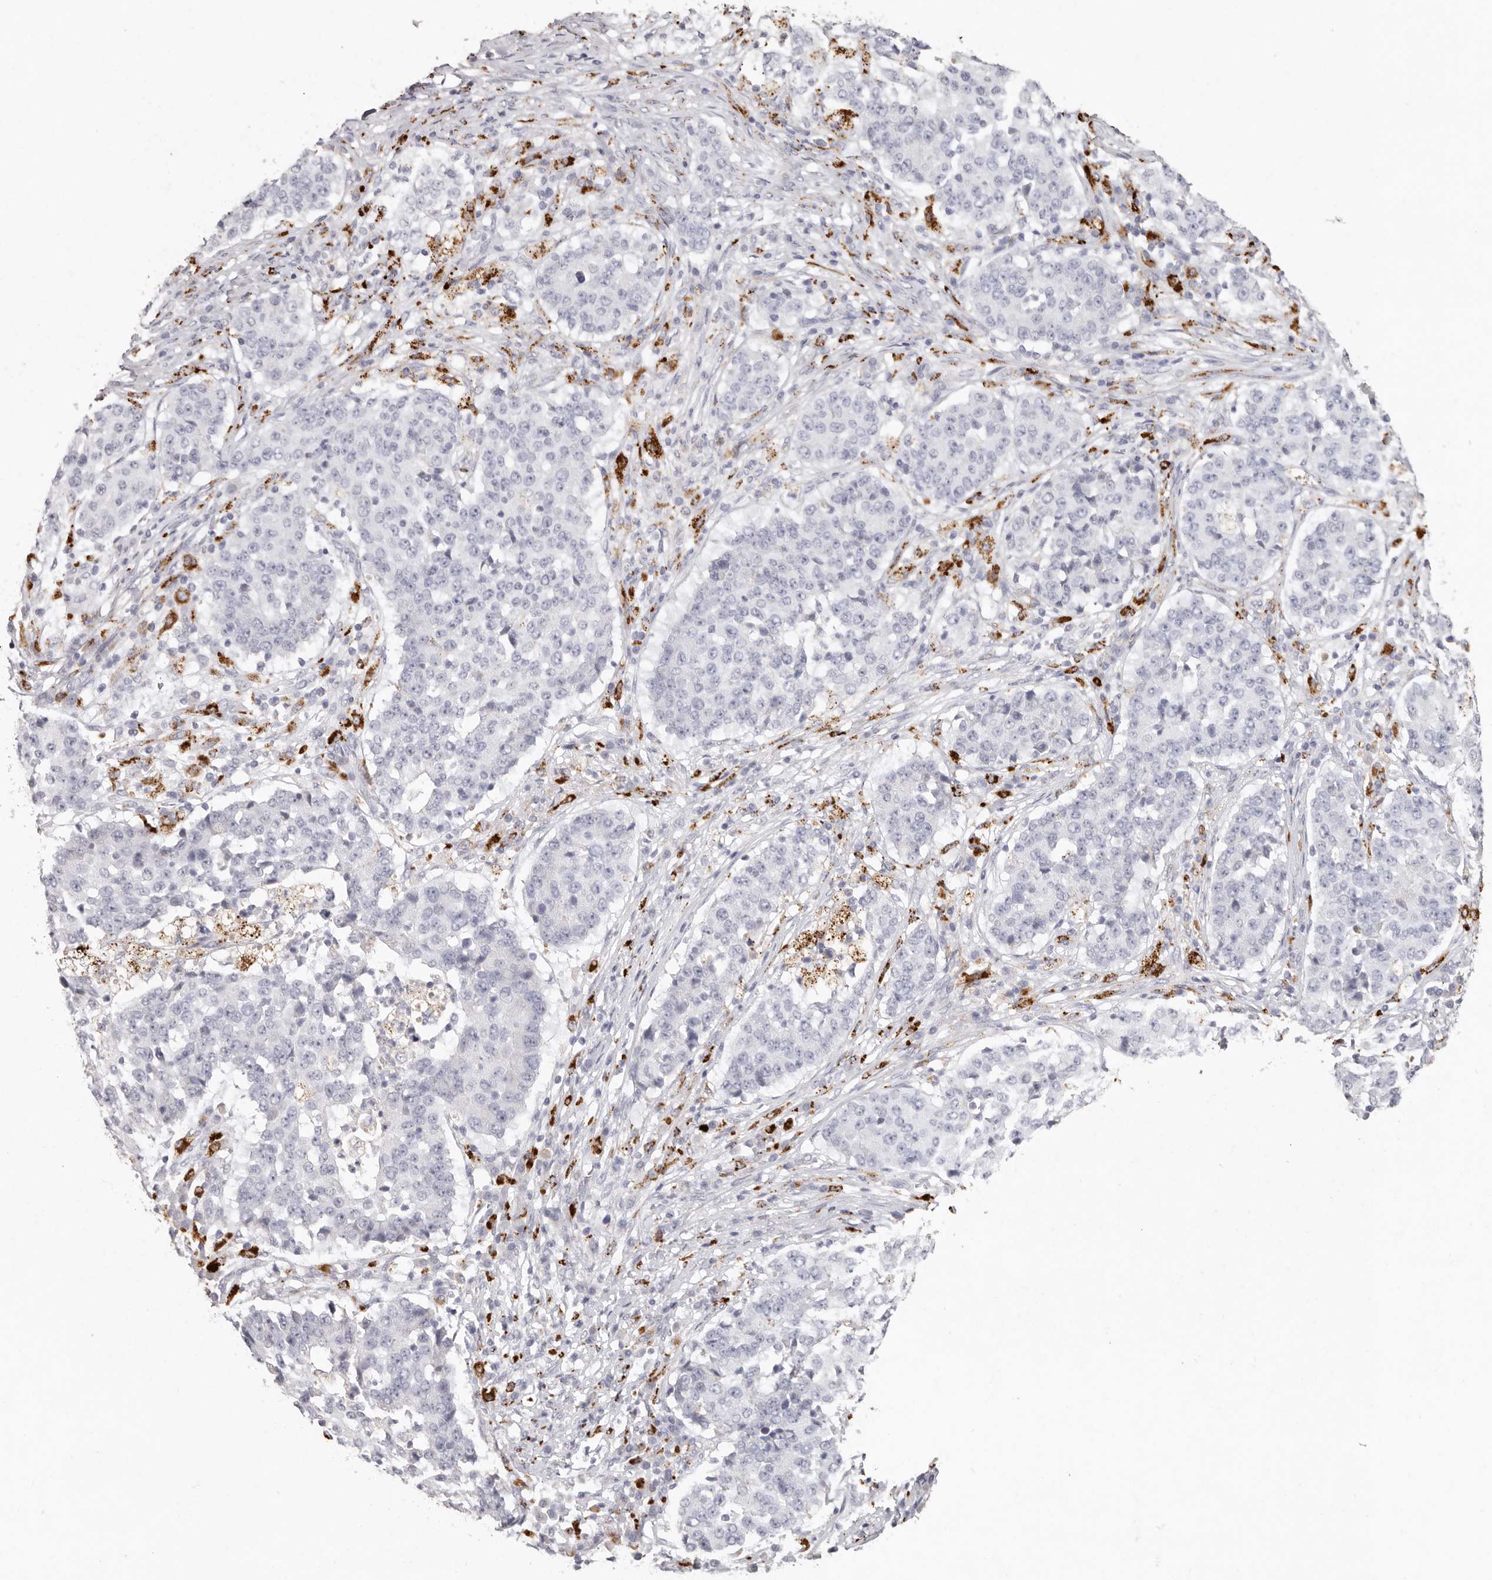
{"staining": {"intensity": "negative", "quantity": "none", "location": "none"}, "tissue": "stomach cancer", "cell_type": "Tumor cells", "image_type": "cancer", "snomed": [{"axis": "morphology", "description": "Adenocarcinoma, NOS"}, {"axis": "topography", "description": "Stomach"}], "caption": "IHC of human stomach adenocarcinoma displays no staining in tumor cells.", "gene": "FAM185A", "patient": {"sex": "male", "age": 59}}